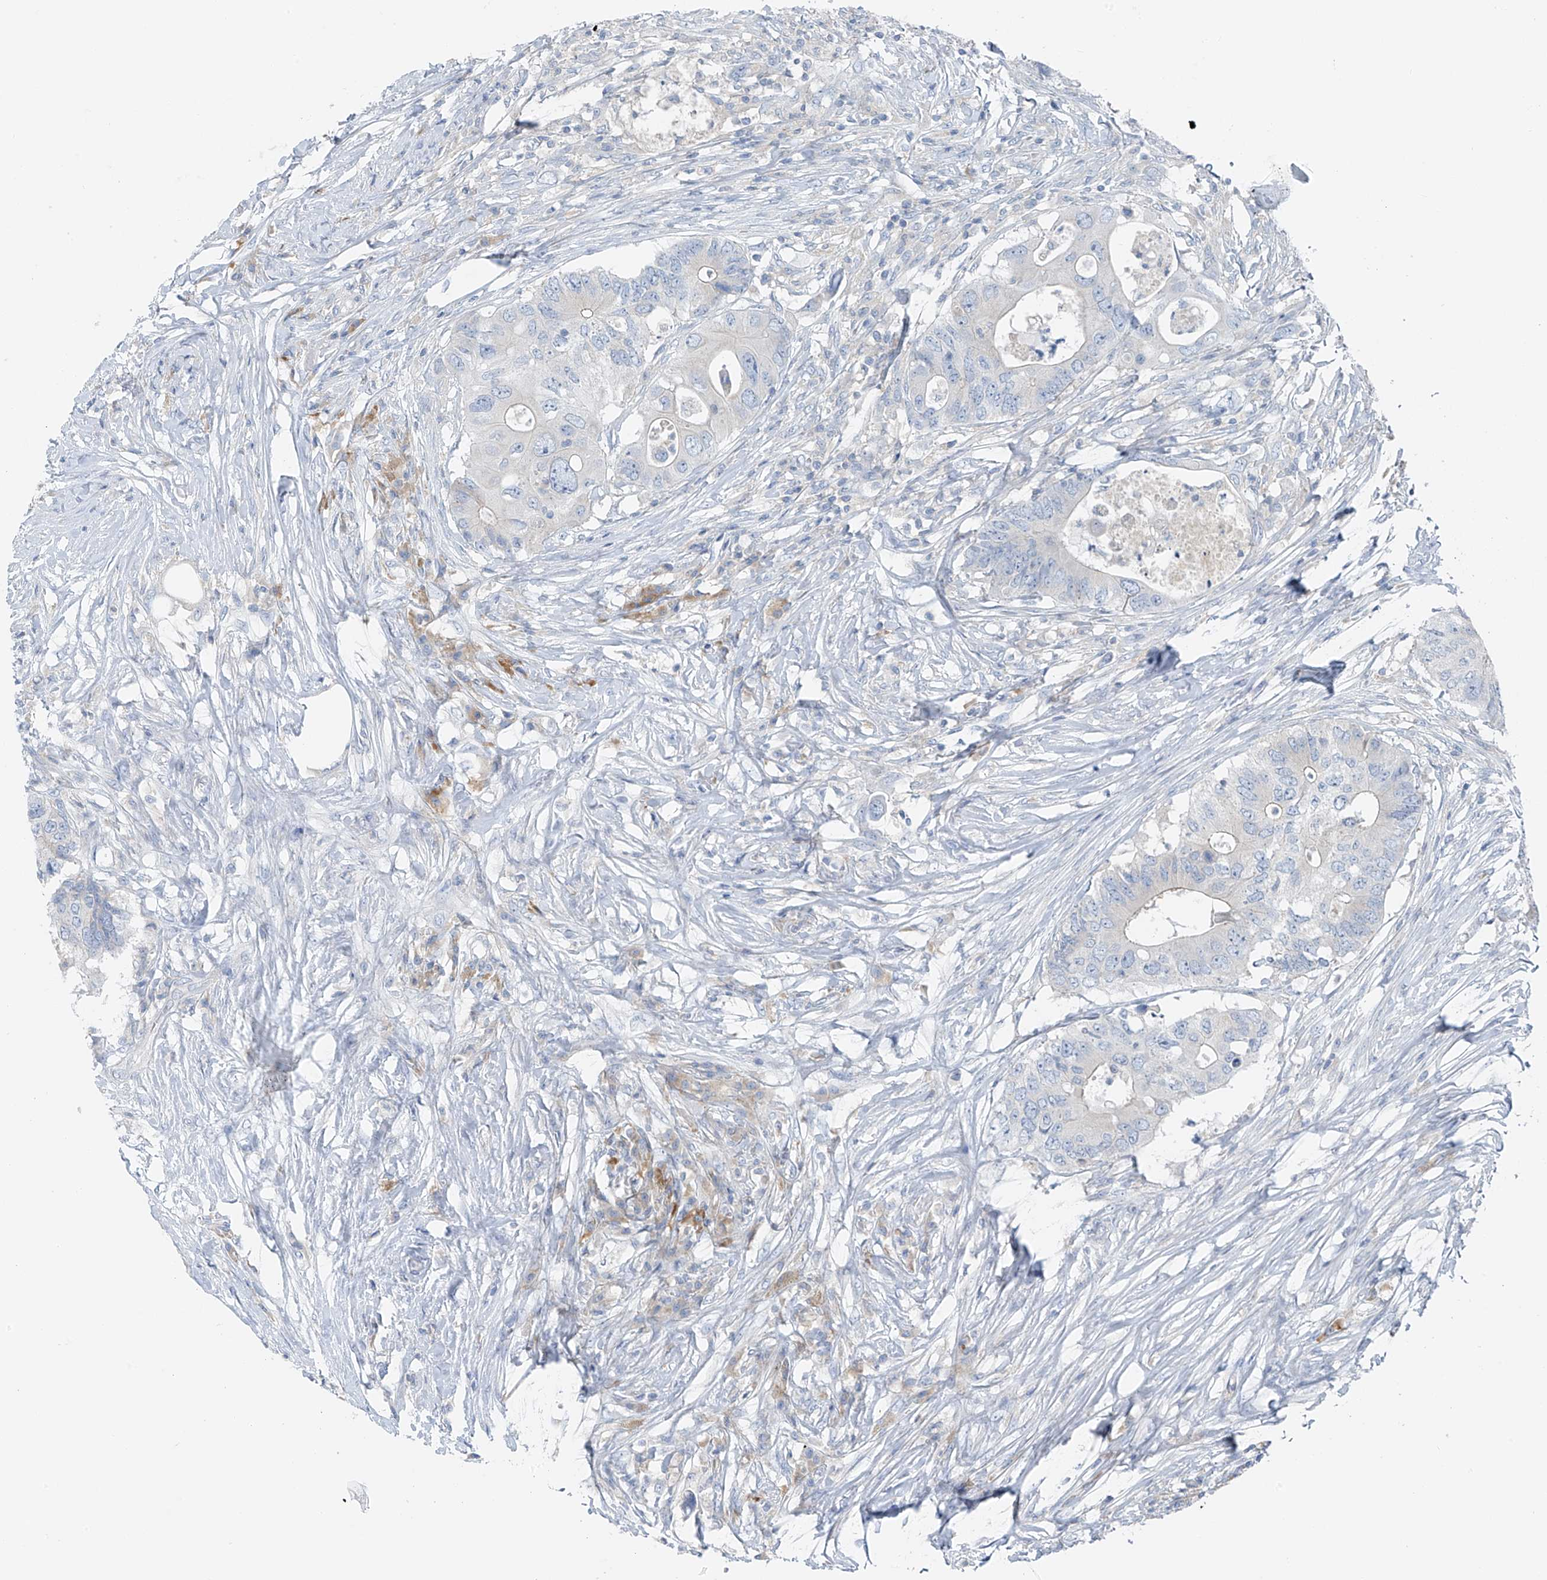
{"staining": {"intensity": "negative", "quantity": "none", "location": "none"}, "tissue": "colorectal cancer", "cell_type": "Tumor cells", "image_type": "cancer", "snomed": [{"axis": "morphology", "description": "Adenocarcinoma, NOS"}, {"axis": "topography", "description": "Colon"}], "caption": "This is an immunohistochemistry micrograph of human adenocarcinoma (colorectal). There is no expression in tumor cells.", "gene": "POMGNT2", "patient": {"sex": "male", "age": 71}}